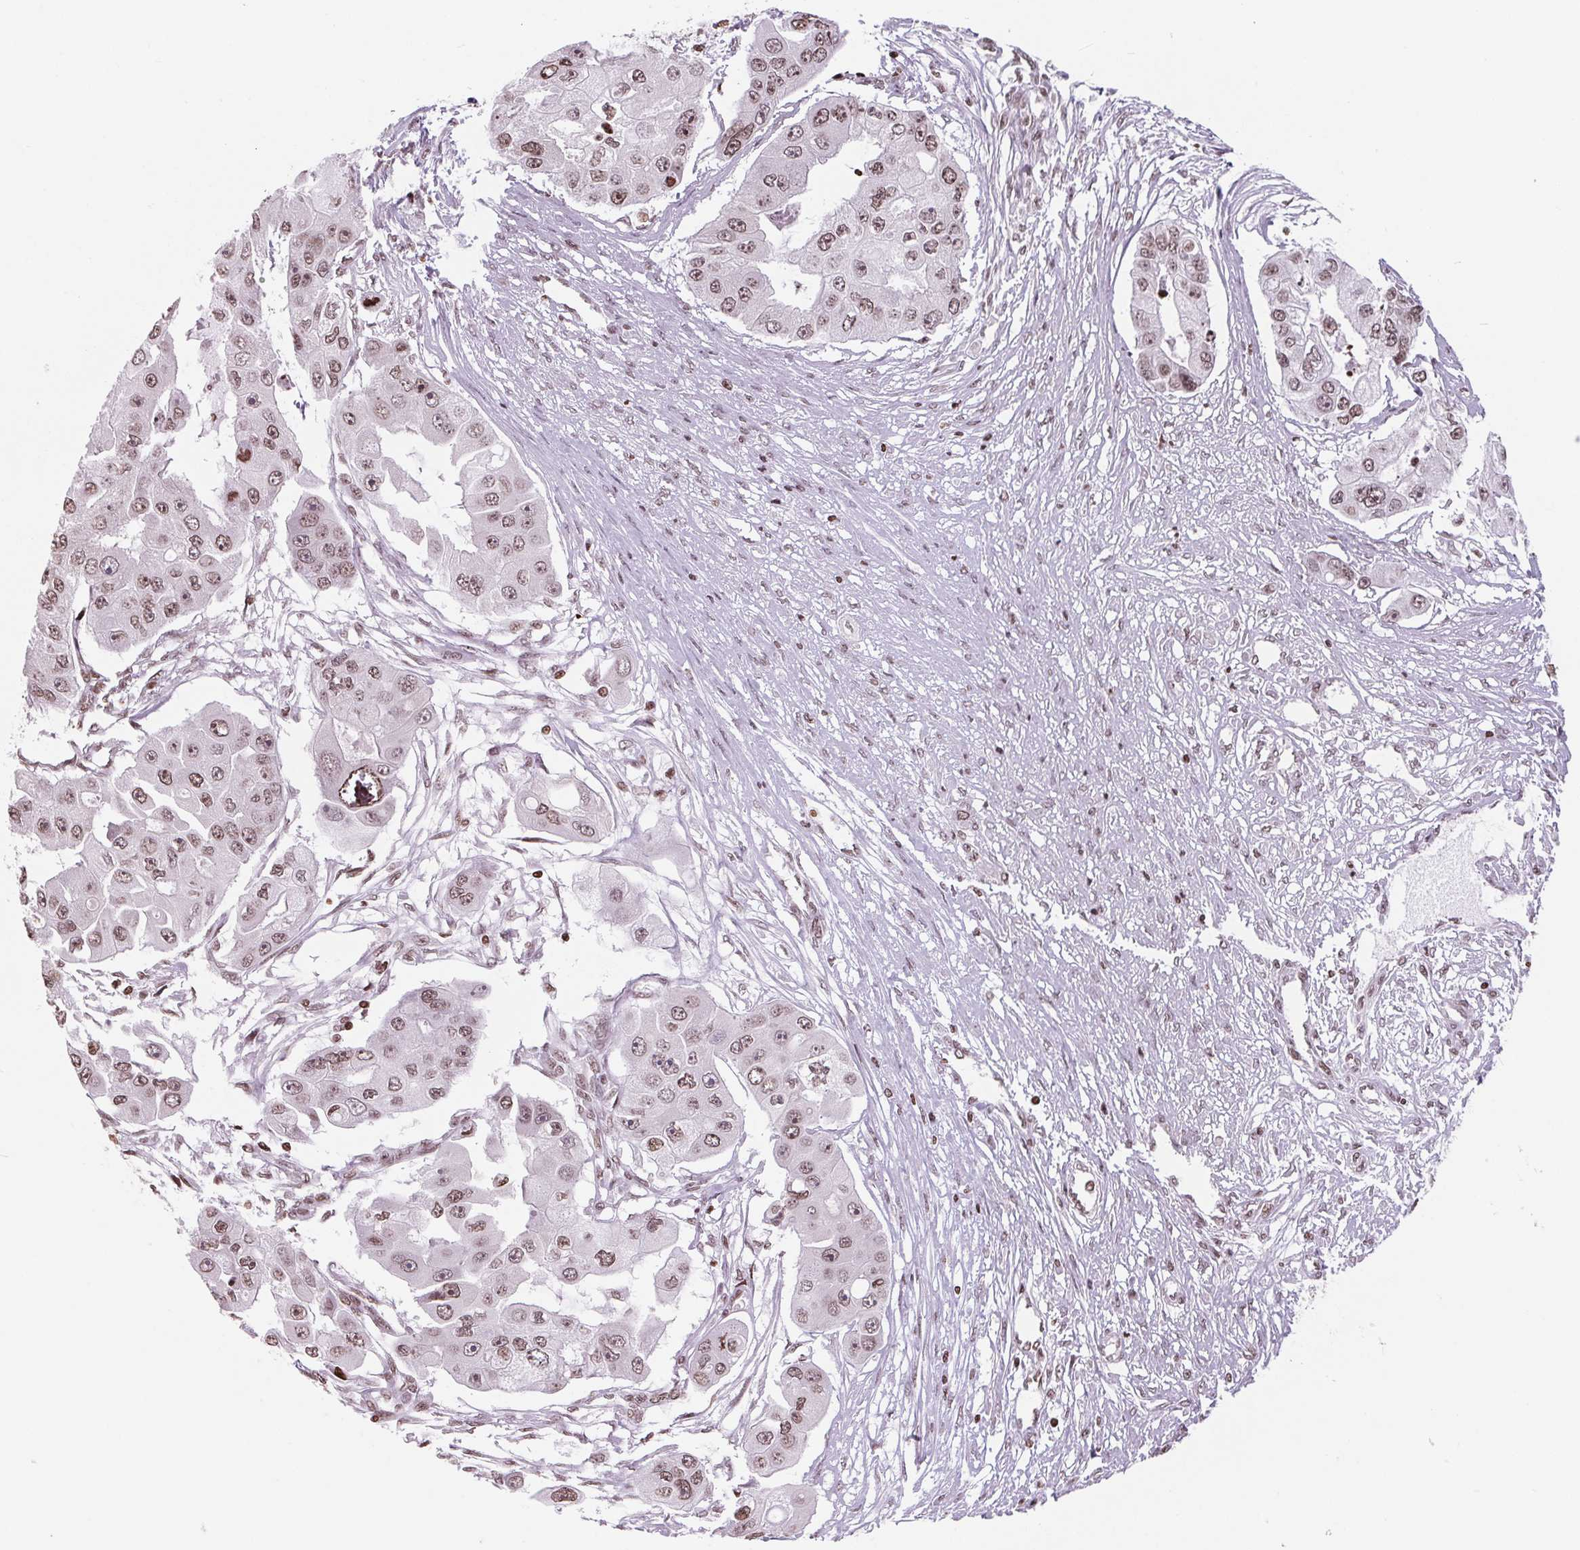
{"staining": {"intensity": "moderate", "quantity": ">75%", "location": "nuclear"}, "tissue": "ovarian cancer", "cell_type": "Tumor cells", "image_type": "cancer", "snomed": [{"axis": "morphology", "description": "Cystadenocarcinoma, serous, NOS"}, {"axis": "topography", "description": "Ovary"}], "caption": "Moderate nuclear protein positivity is identified in approximately >75% of tumor cells in ovarian serous cystadenocarcinoma.", "gene": "SMIM12", "patient": {"sex": "female", "age": 56}}